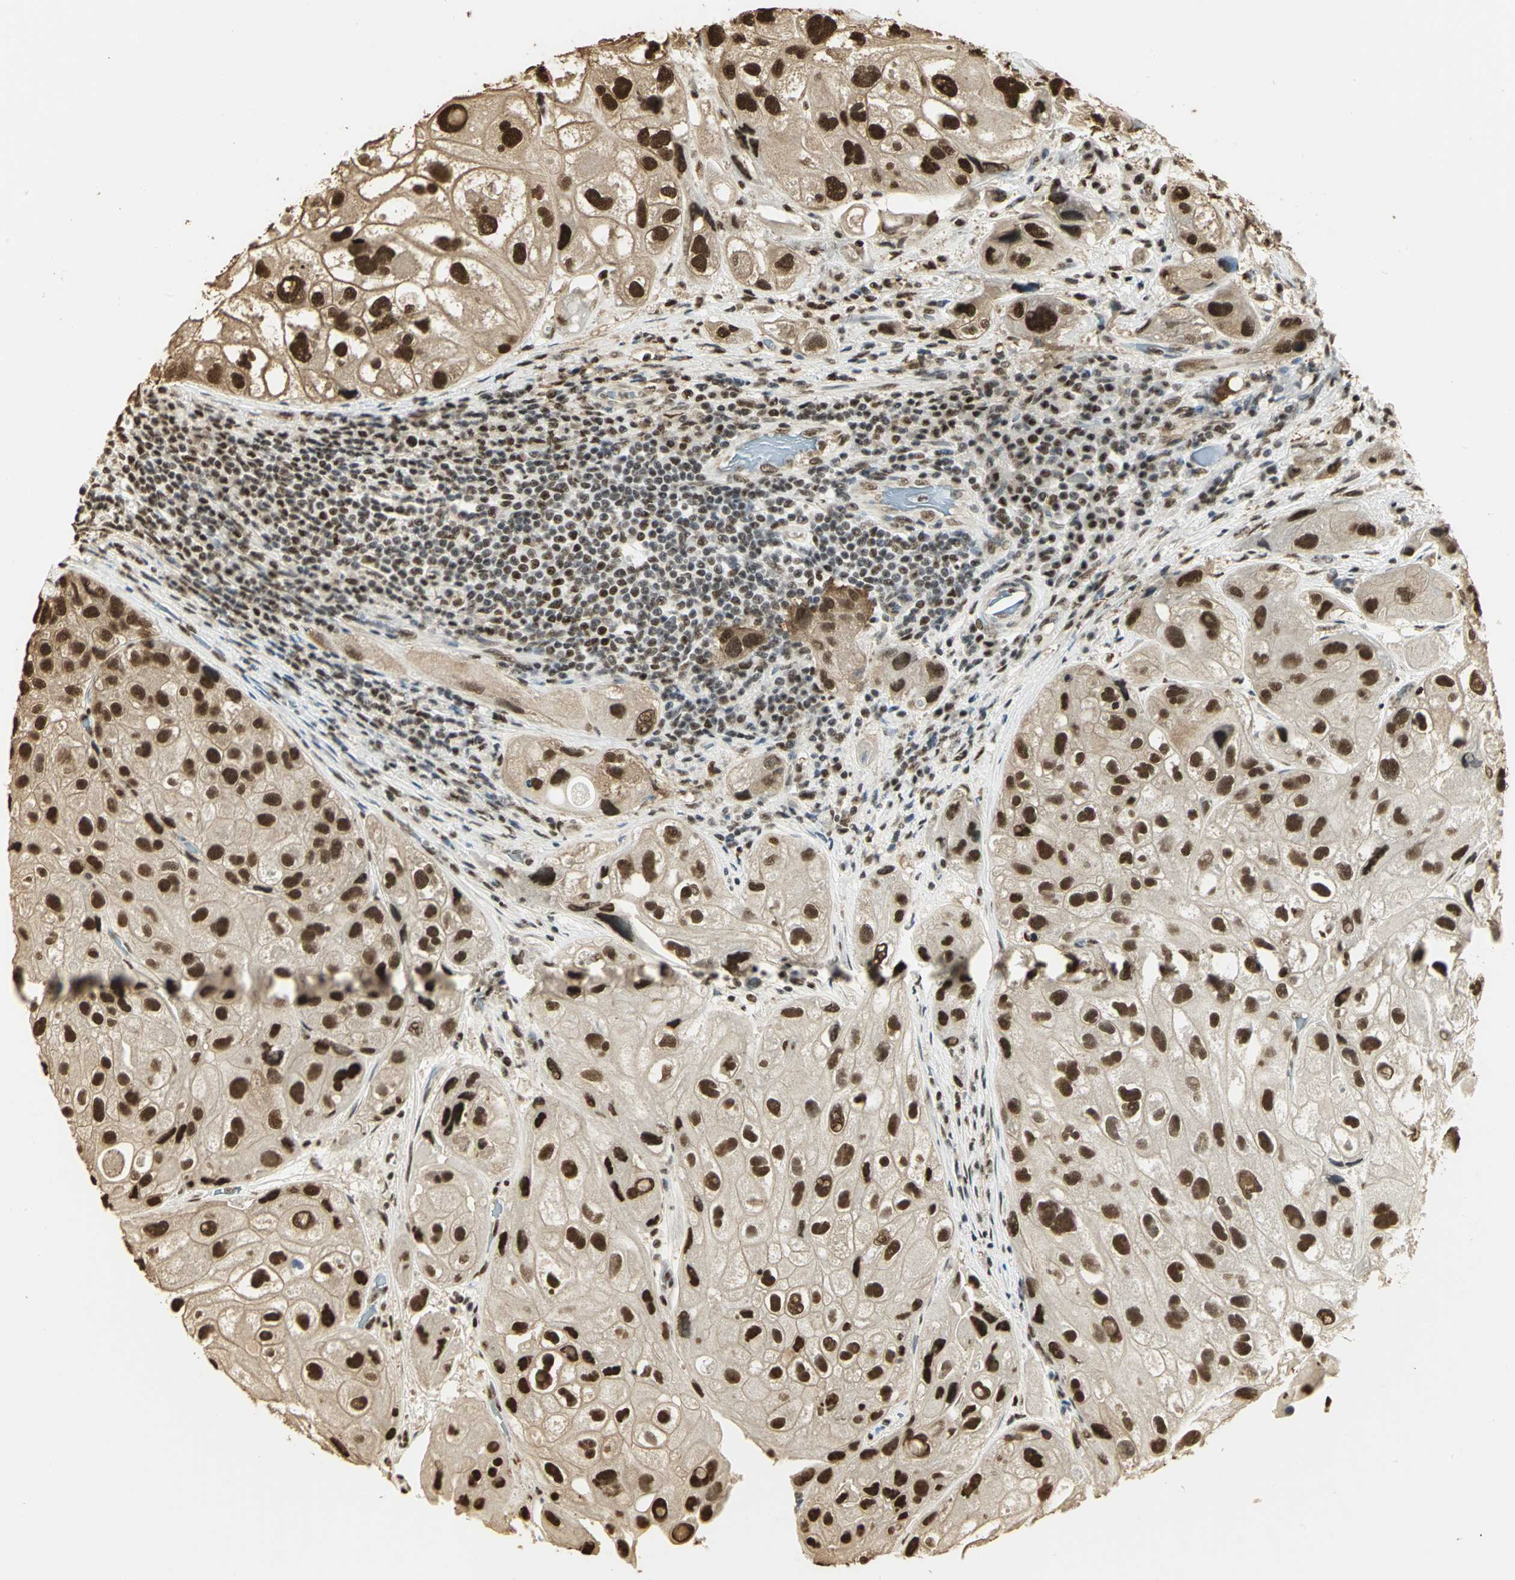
{"staining": {"intensity": "strong", "quantity": ">75%", "location": "cytoplasmic/membranous,nuclear"}, "tissue": "urothelial cancer", "cell_type": "Tumor cells", "image_type": "cancer", "snomed": [{"axis": "morphology", "description": "Urothelial carcinoma, High grade"}, {"axis": "topography", "description": "Urinary bladder"}], "caption": "A brown stain highlights strong cytoplasmic/membranous and nuclear staining of a protein in high-grade urothelial carcinoma tumor cells.", "gene": "SET", "patient": {"sex": "female", "age": 64}}